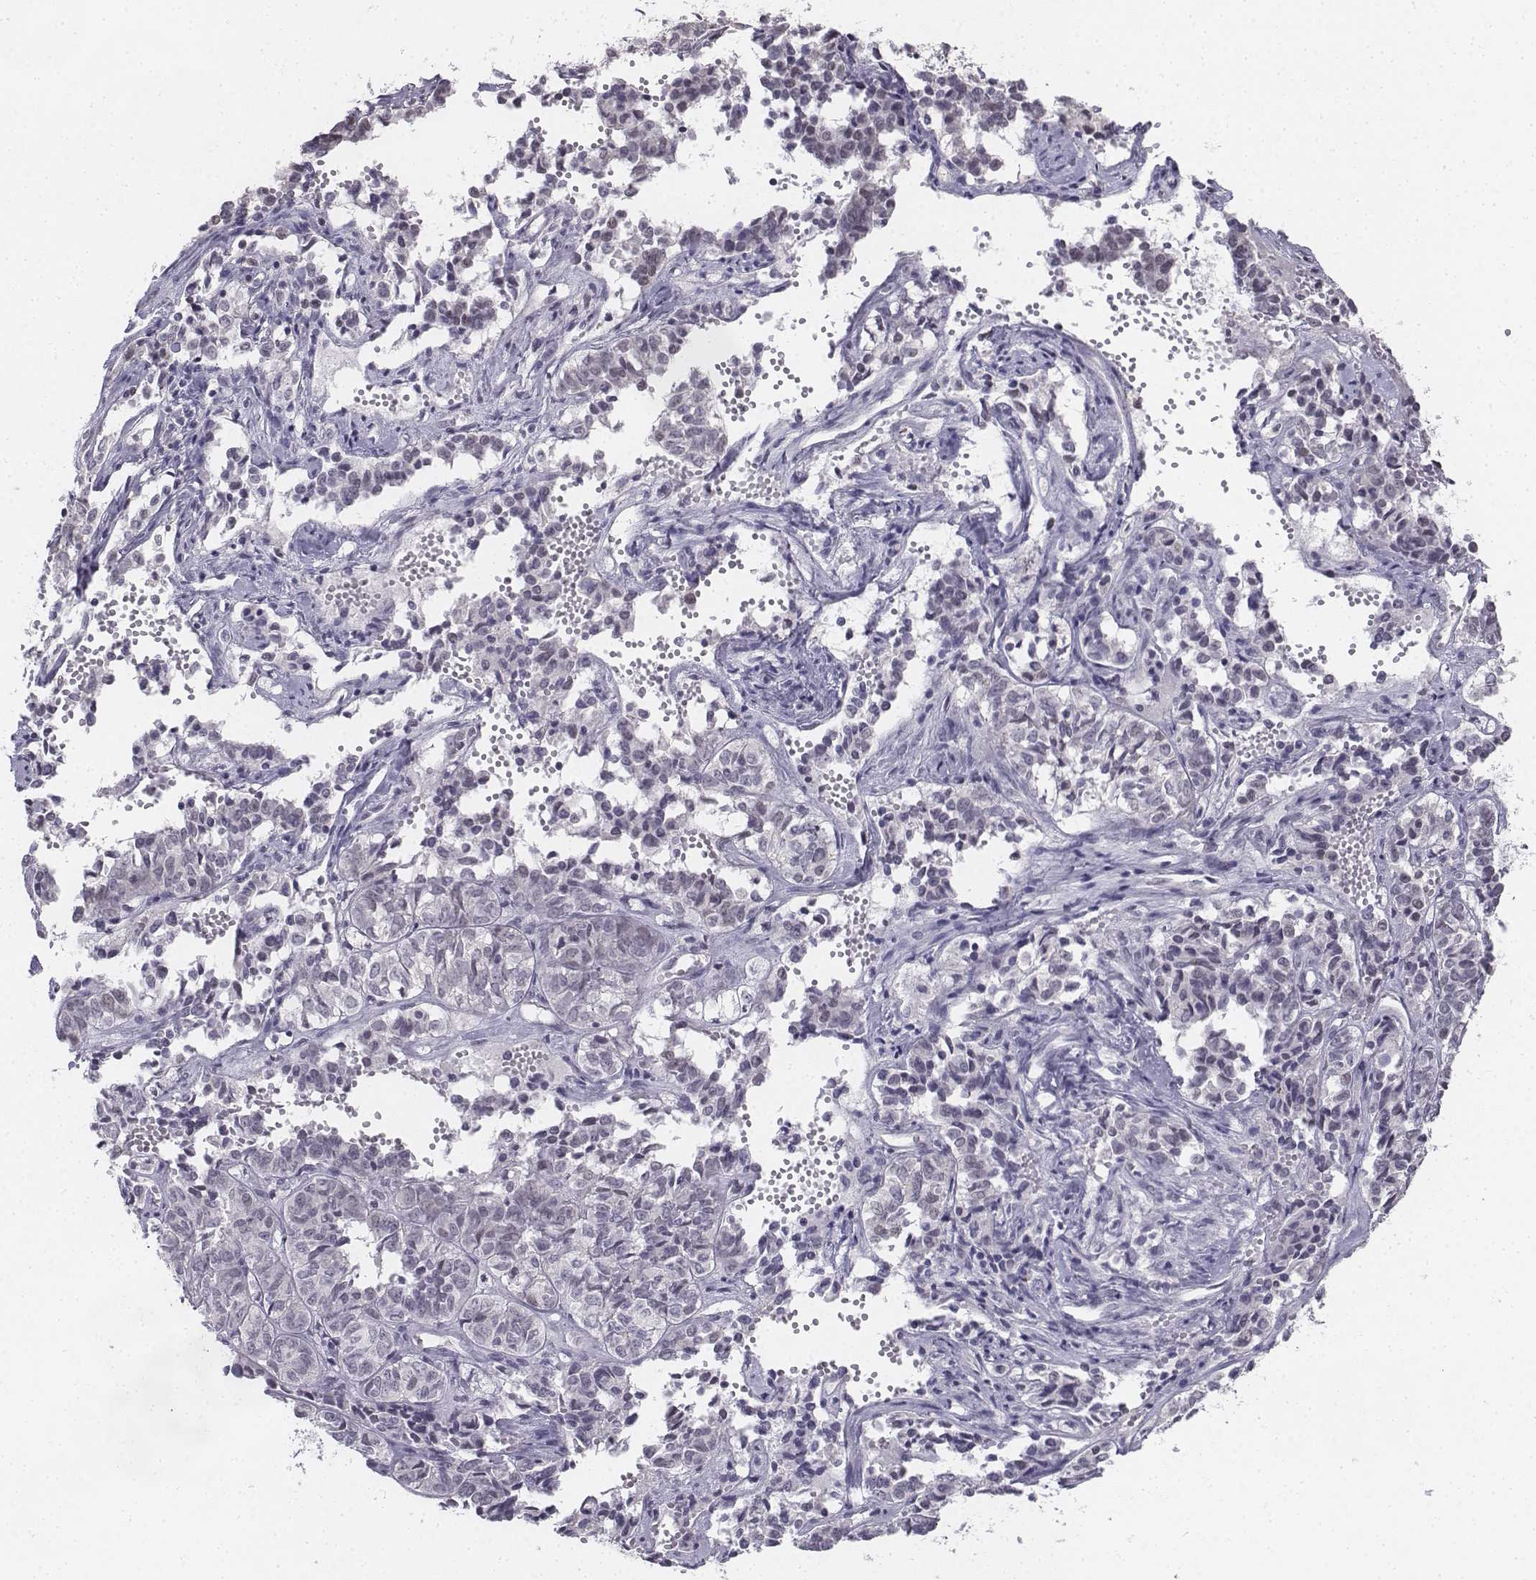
{"staining": {"intensity": "negative", "quantity": "none", "location": "none"}, "tissue": "ovarian cancer", "cell_type": "Tumor cells", "image_type": "cancer", "snomed": [{"axis": "morphology", "description": "Carcinoma, endometroid"}, {"axis": "topography", "description": "Ovary"}], "caption": "Tumor cells are negative for brown protein staining in ovarian cancer (endometroid carcinoma).", "gene": "PENK", "patient": {"sex": "female", "age": 80}}